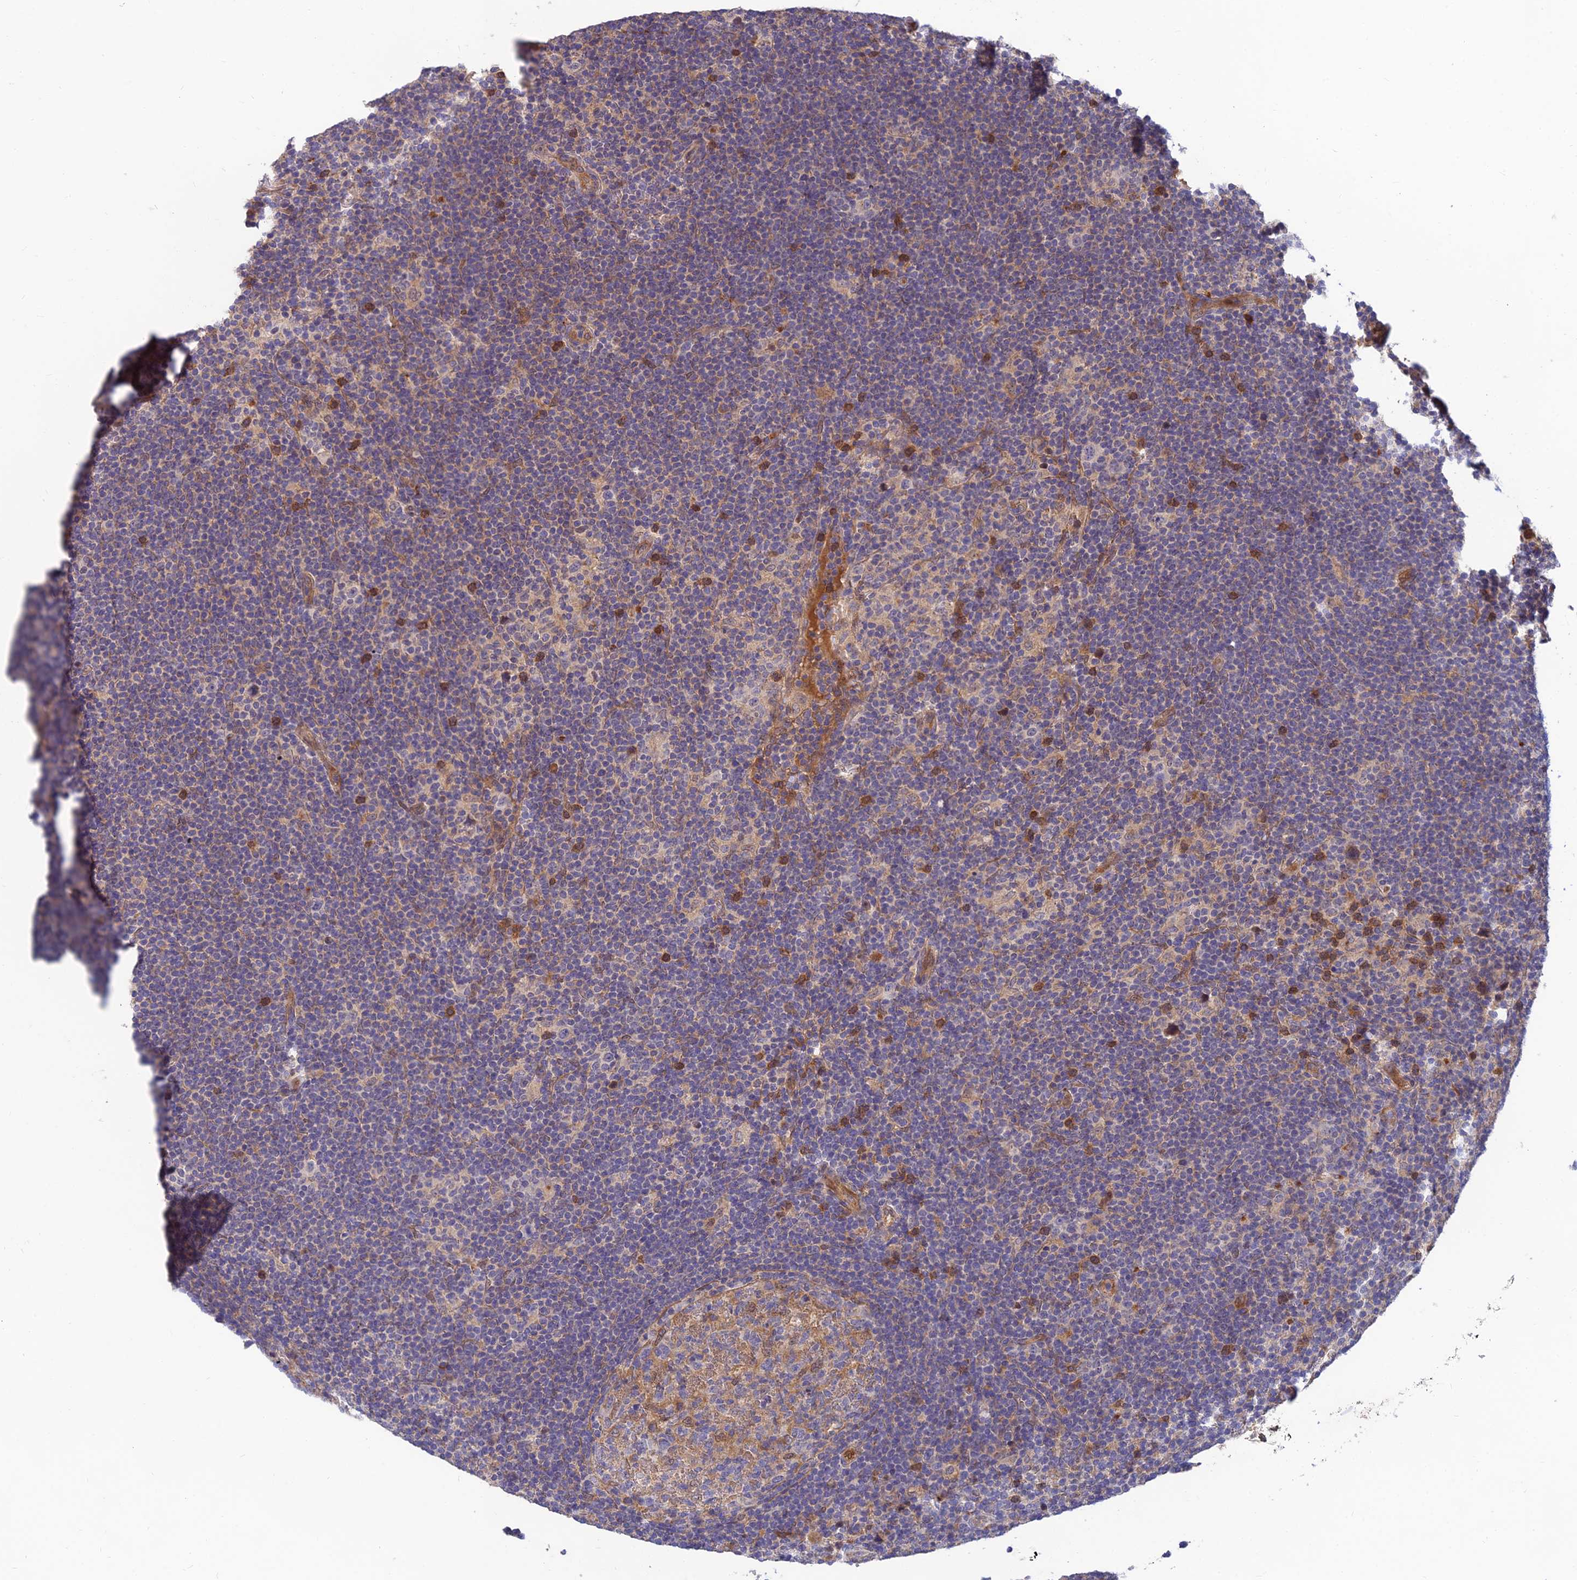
{"staining": {"intensity": "negative", "quantity": "none", "location": "none"}, "tissue": "lymphoma", "cell_type": "Tumor cells", "image_type": "cancer", "snomed": [{"axis": "morphology", "description": "Hodgkin's disease, NOS"}, {"axis": "topography", "description": "Lymph node"}], "caption": "The micrograph reveals no significant positivity in tumor cells of Hodgkin's disease.", "gene": "FAM151B", "patient": {"sex": "female", "age": 57}}